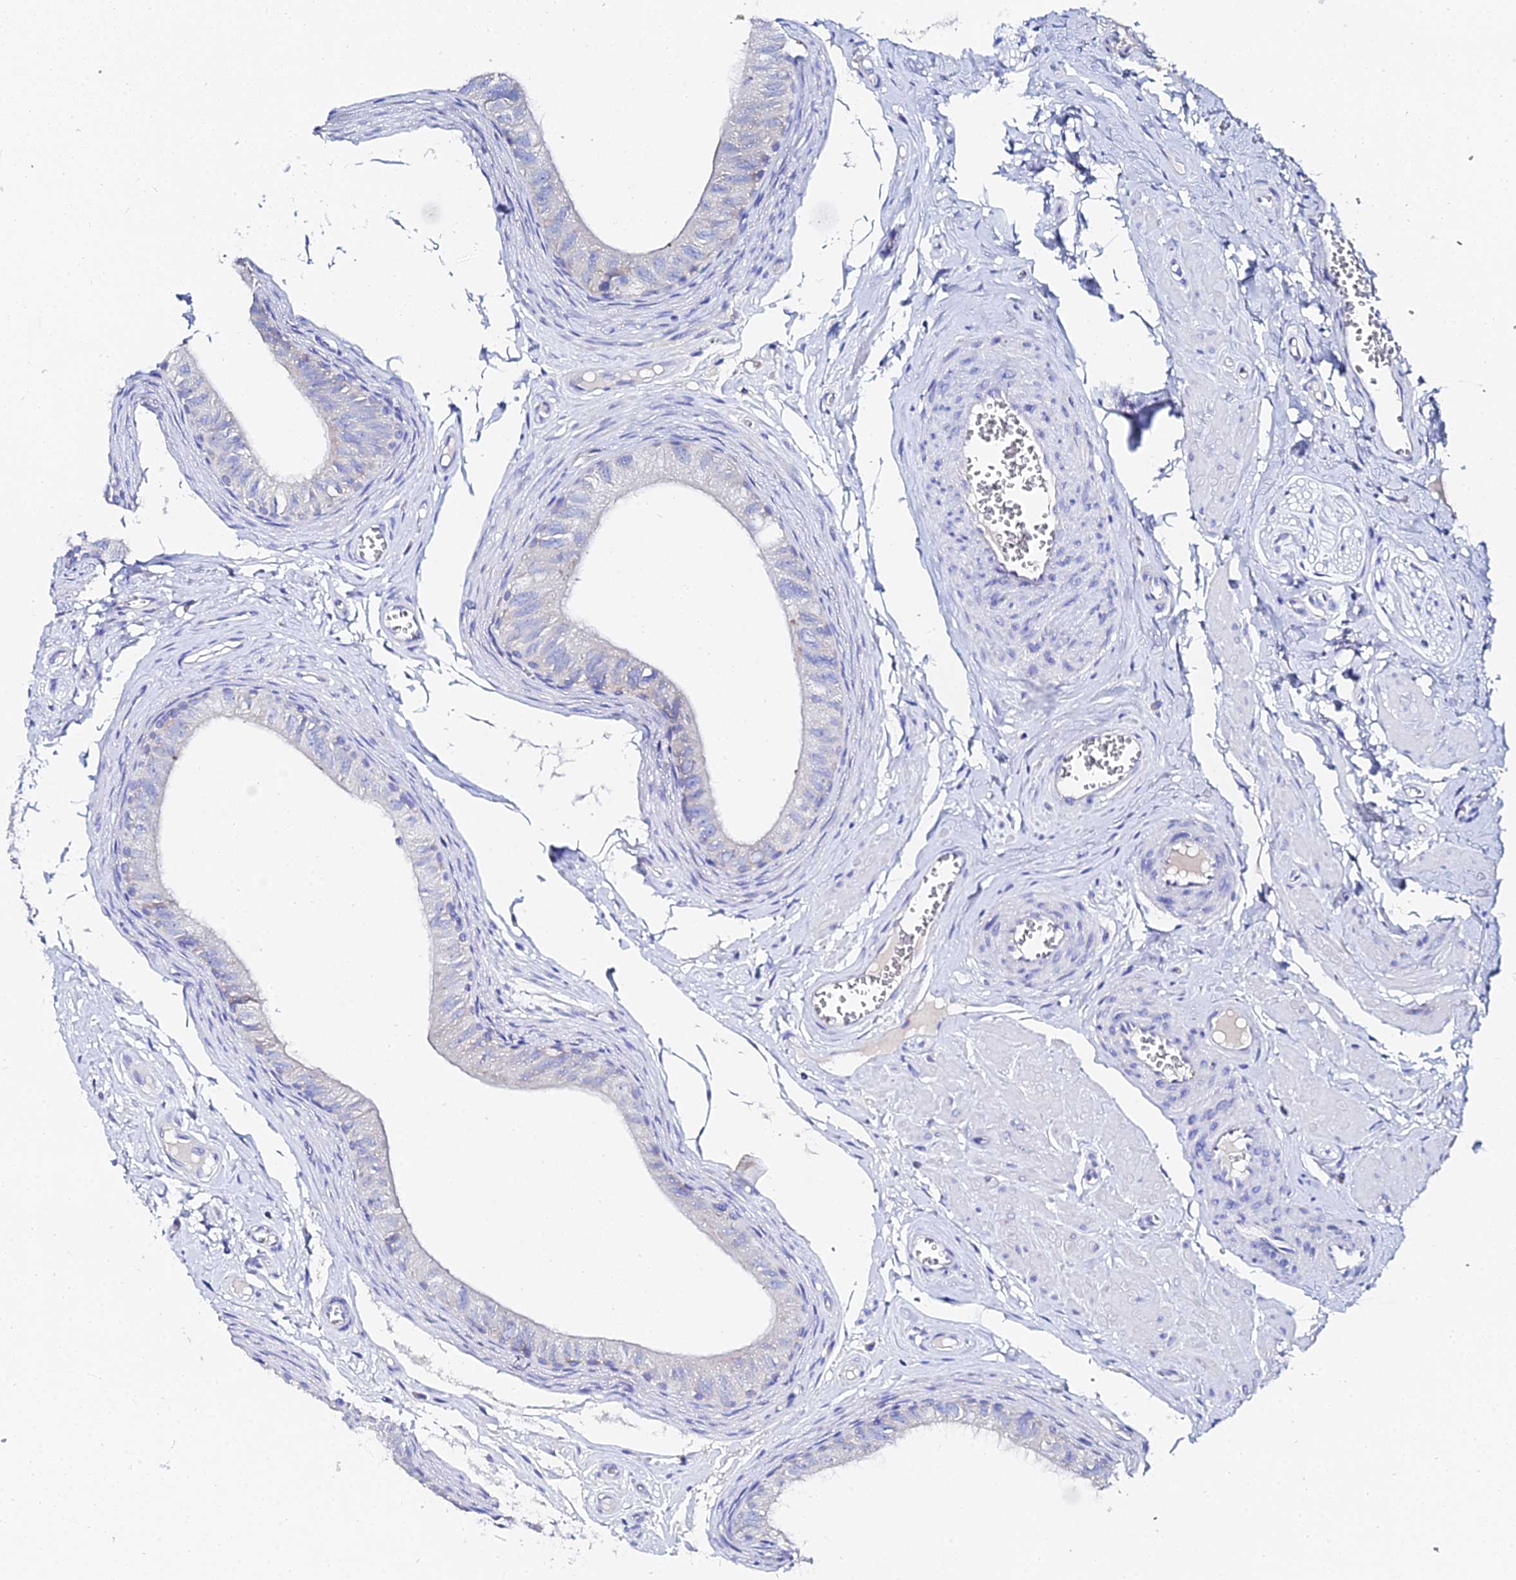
{"staining": {"intensity": "negative", "quantity": "none", "location": "none"}, "tissue": "epididymis", "cell_type": "Glandular cells", "image_type": "normal", "snomed": [{"axis": "morphology", "description": "Normal tissue, NOS"}, {"axis": "topography", "description": "Epididymis"}], "caption": "Immunohistochemistry photomicrograph of normal epididymis stained for a protein (brown), which displays no staining in glandular cells.", "gene": "PTTG1", "patient": {"sex": "male", "age": 42}}